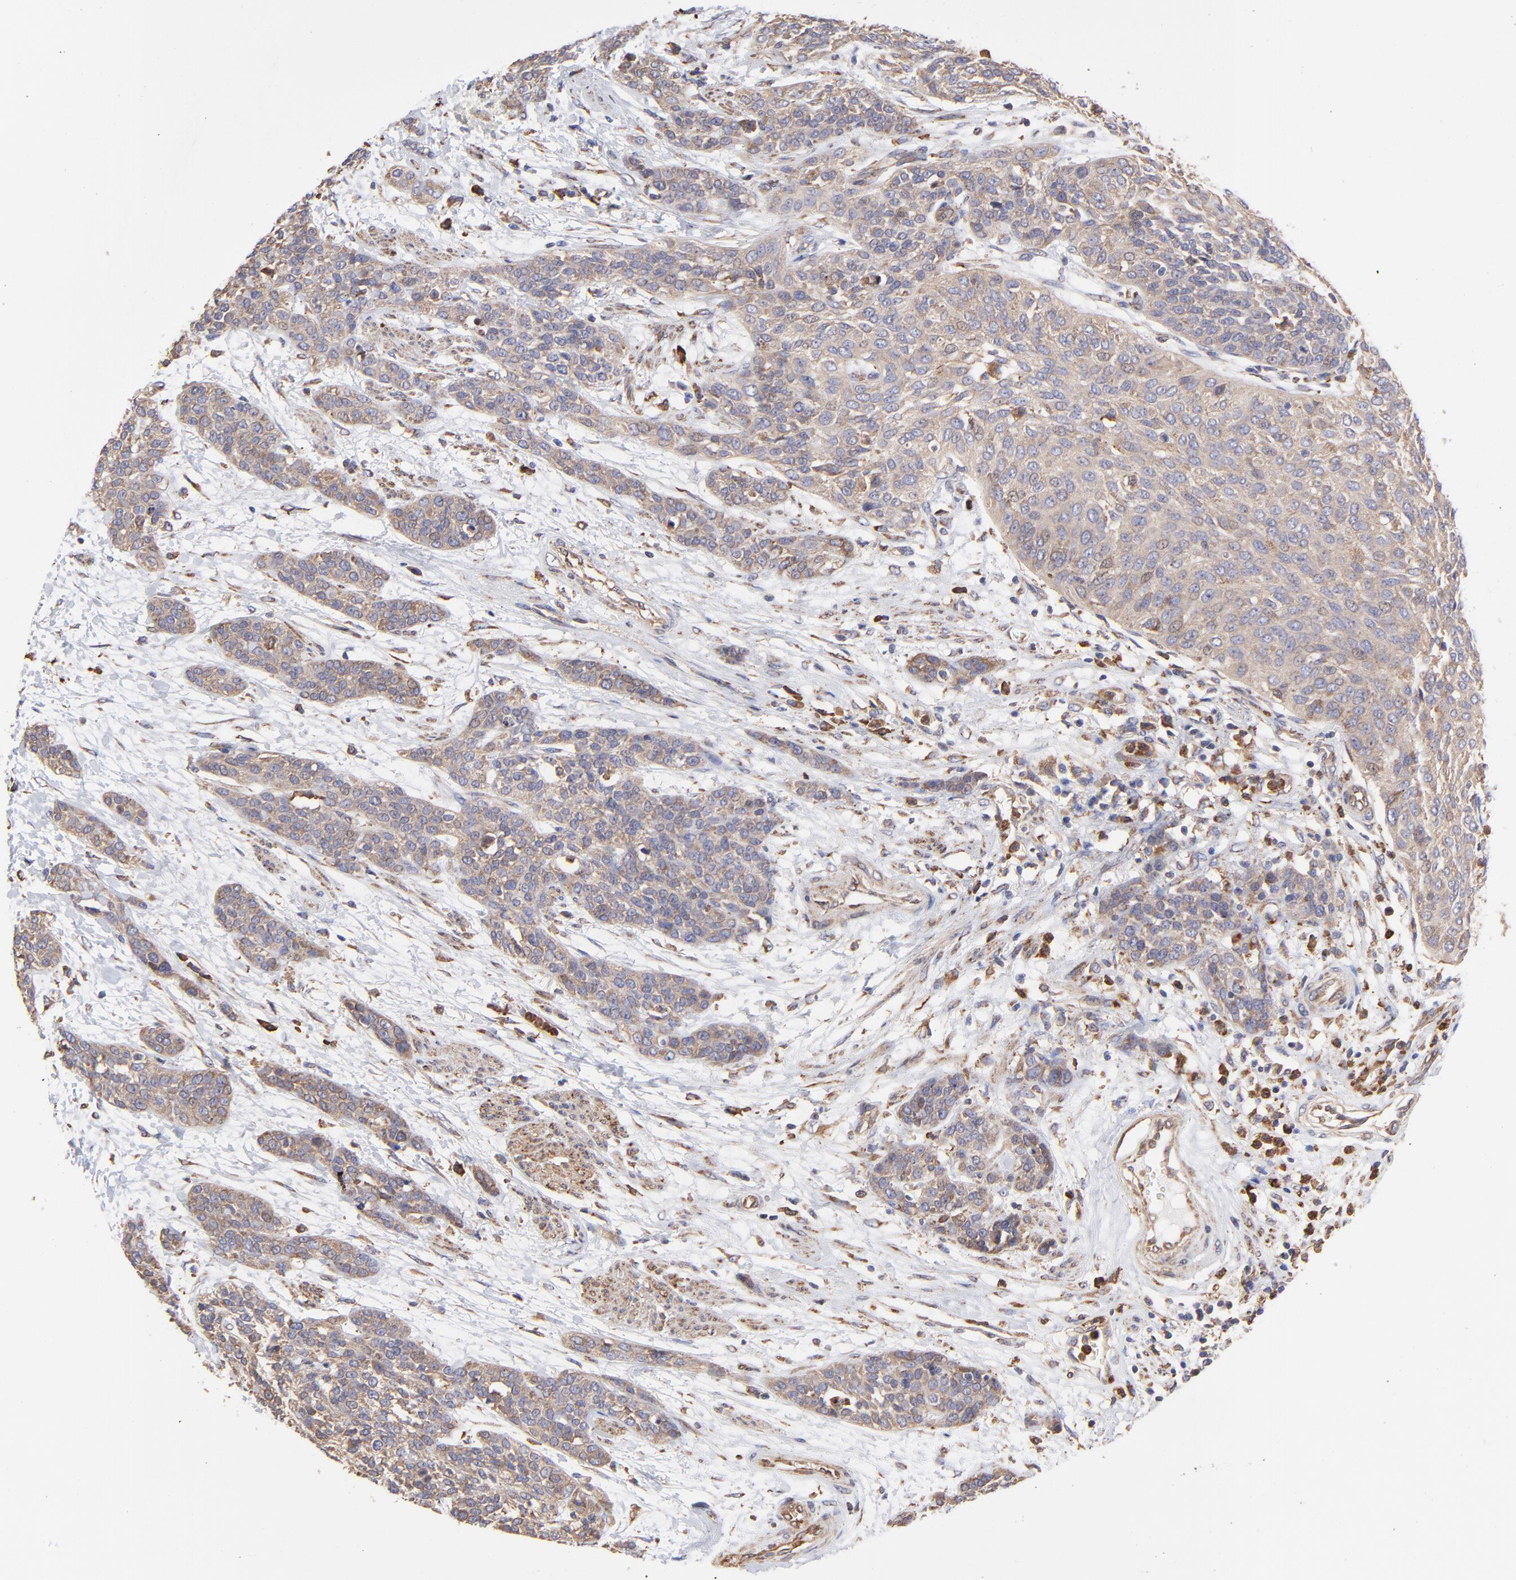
{"staining": {"intensity": "moderate", "quantity": ">75%", "location": "cytoplasmic/membranous"}, "tissue": "urothelial cancer", "cell_type": "Tumor cells", "image_type": "cancer", "snomed": [{"axis": "morphology", "description": "Urothelial carcinoma, High grade"}, {"axis": "topography", "description": "Urinary bladder"}], "caption": "Urothelial carcinoma (high-grade) stained for a protein (brown) demonstrates moderate cytoplasmic/membranous positive positivity in approximately >75% of tumor cells.", "gene": "PFKM", "patient": {"sex": "male", "age": 56}}